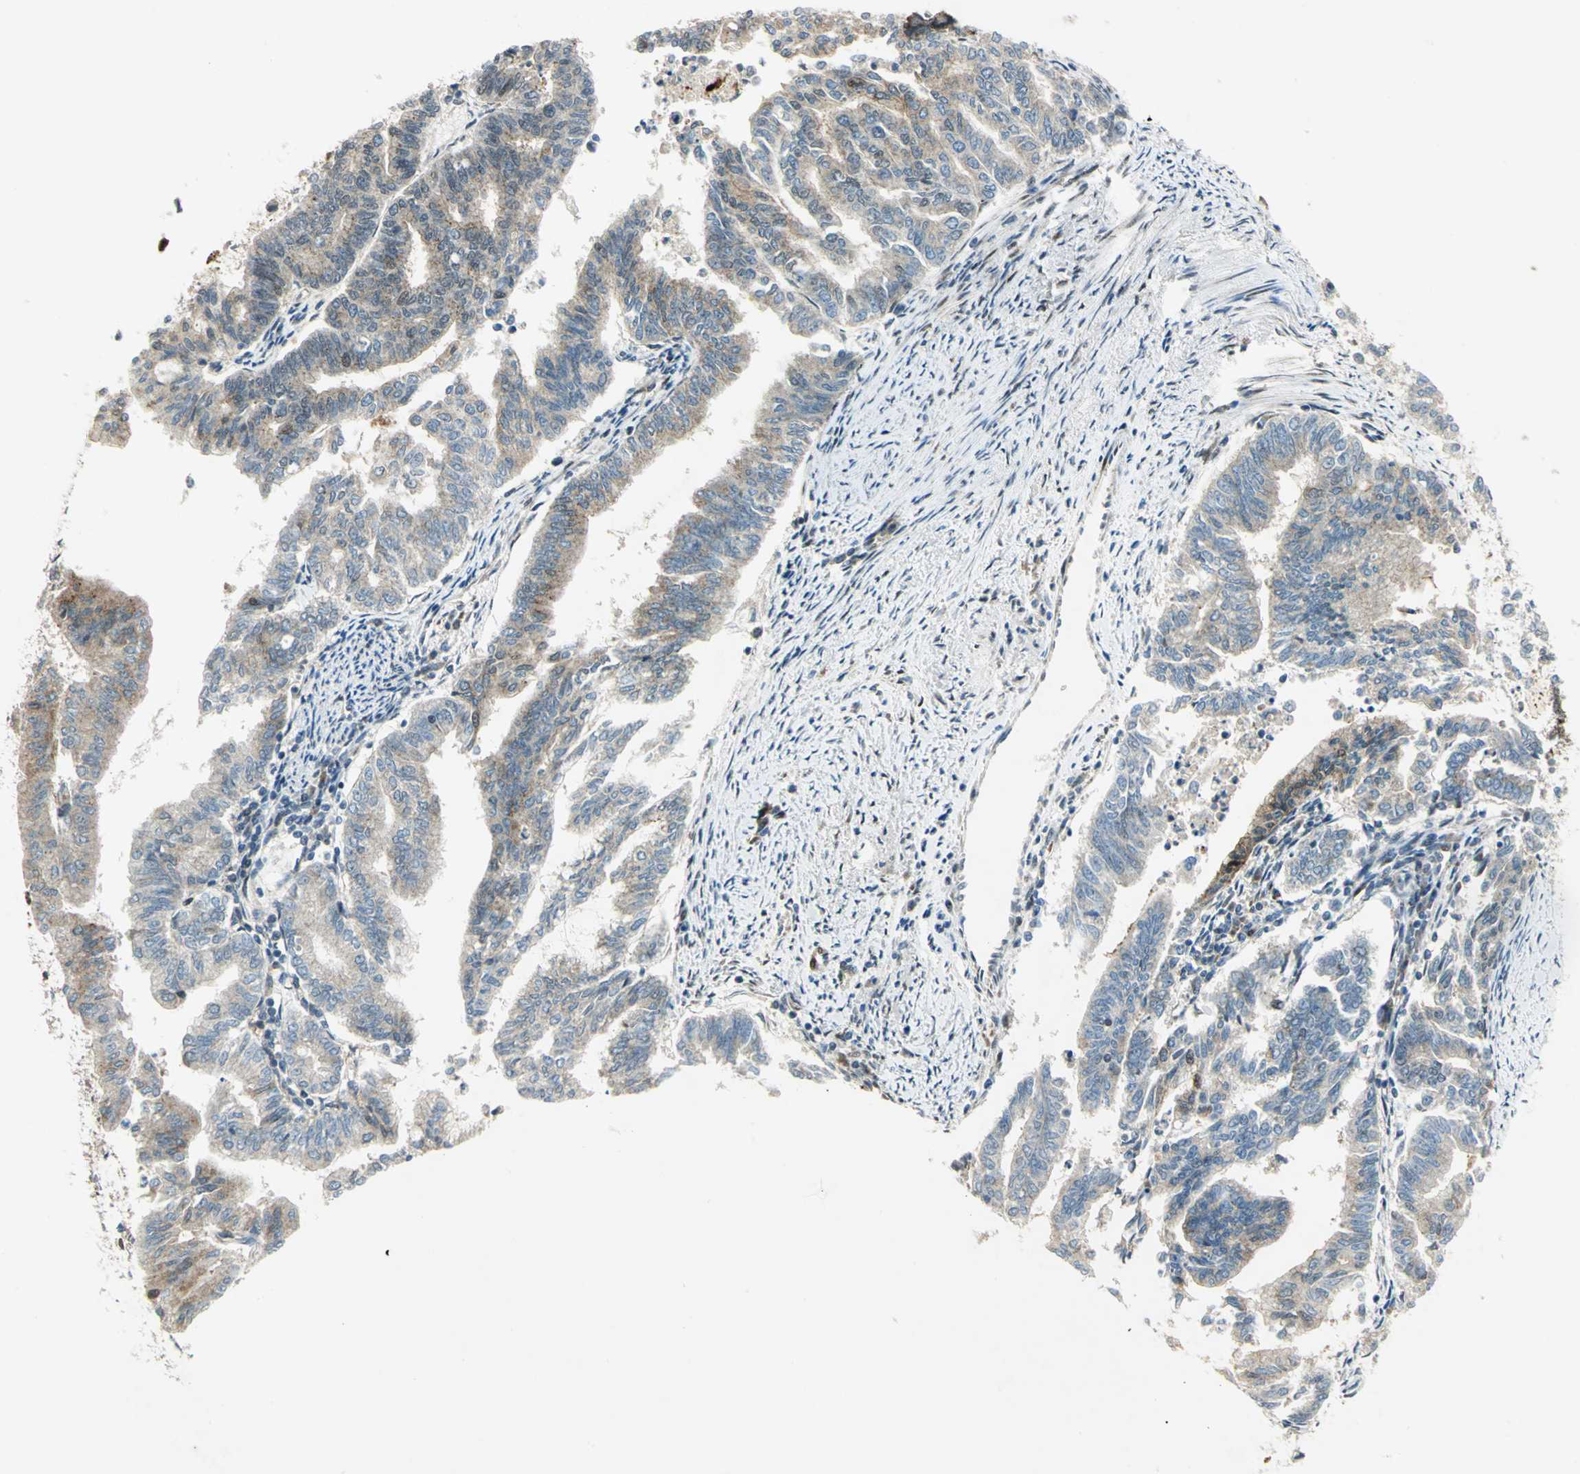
{"staining": {"intensity": "weak", "quantity": ">75%", "location": "cytoplasmic/membranous"}, "tissue": "endometrial cancer", "cell_type": "Tumor cells", "image_type": "cancer", "snomed": [{"axis": "morphology", "description": "Adenocarcinoma, NOS"}, {"axis": "topography", "description": "Endometrium"}], "caption": "DAB (3,3'-diaminobenzidine) immunohistochemical staining of human endometrial cancer (adenocarcinoma) displays weak cytoplasmic/membranous protein staining in about >75% of tumor cells. (DAB (3,3'-diaminobenzidine) IHC with brightfield microscopy, high magnification).", "gene": "ATP6V1A", "patient": {"sex": "female", "age": 79}}